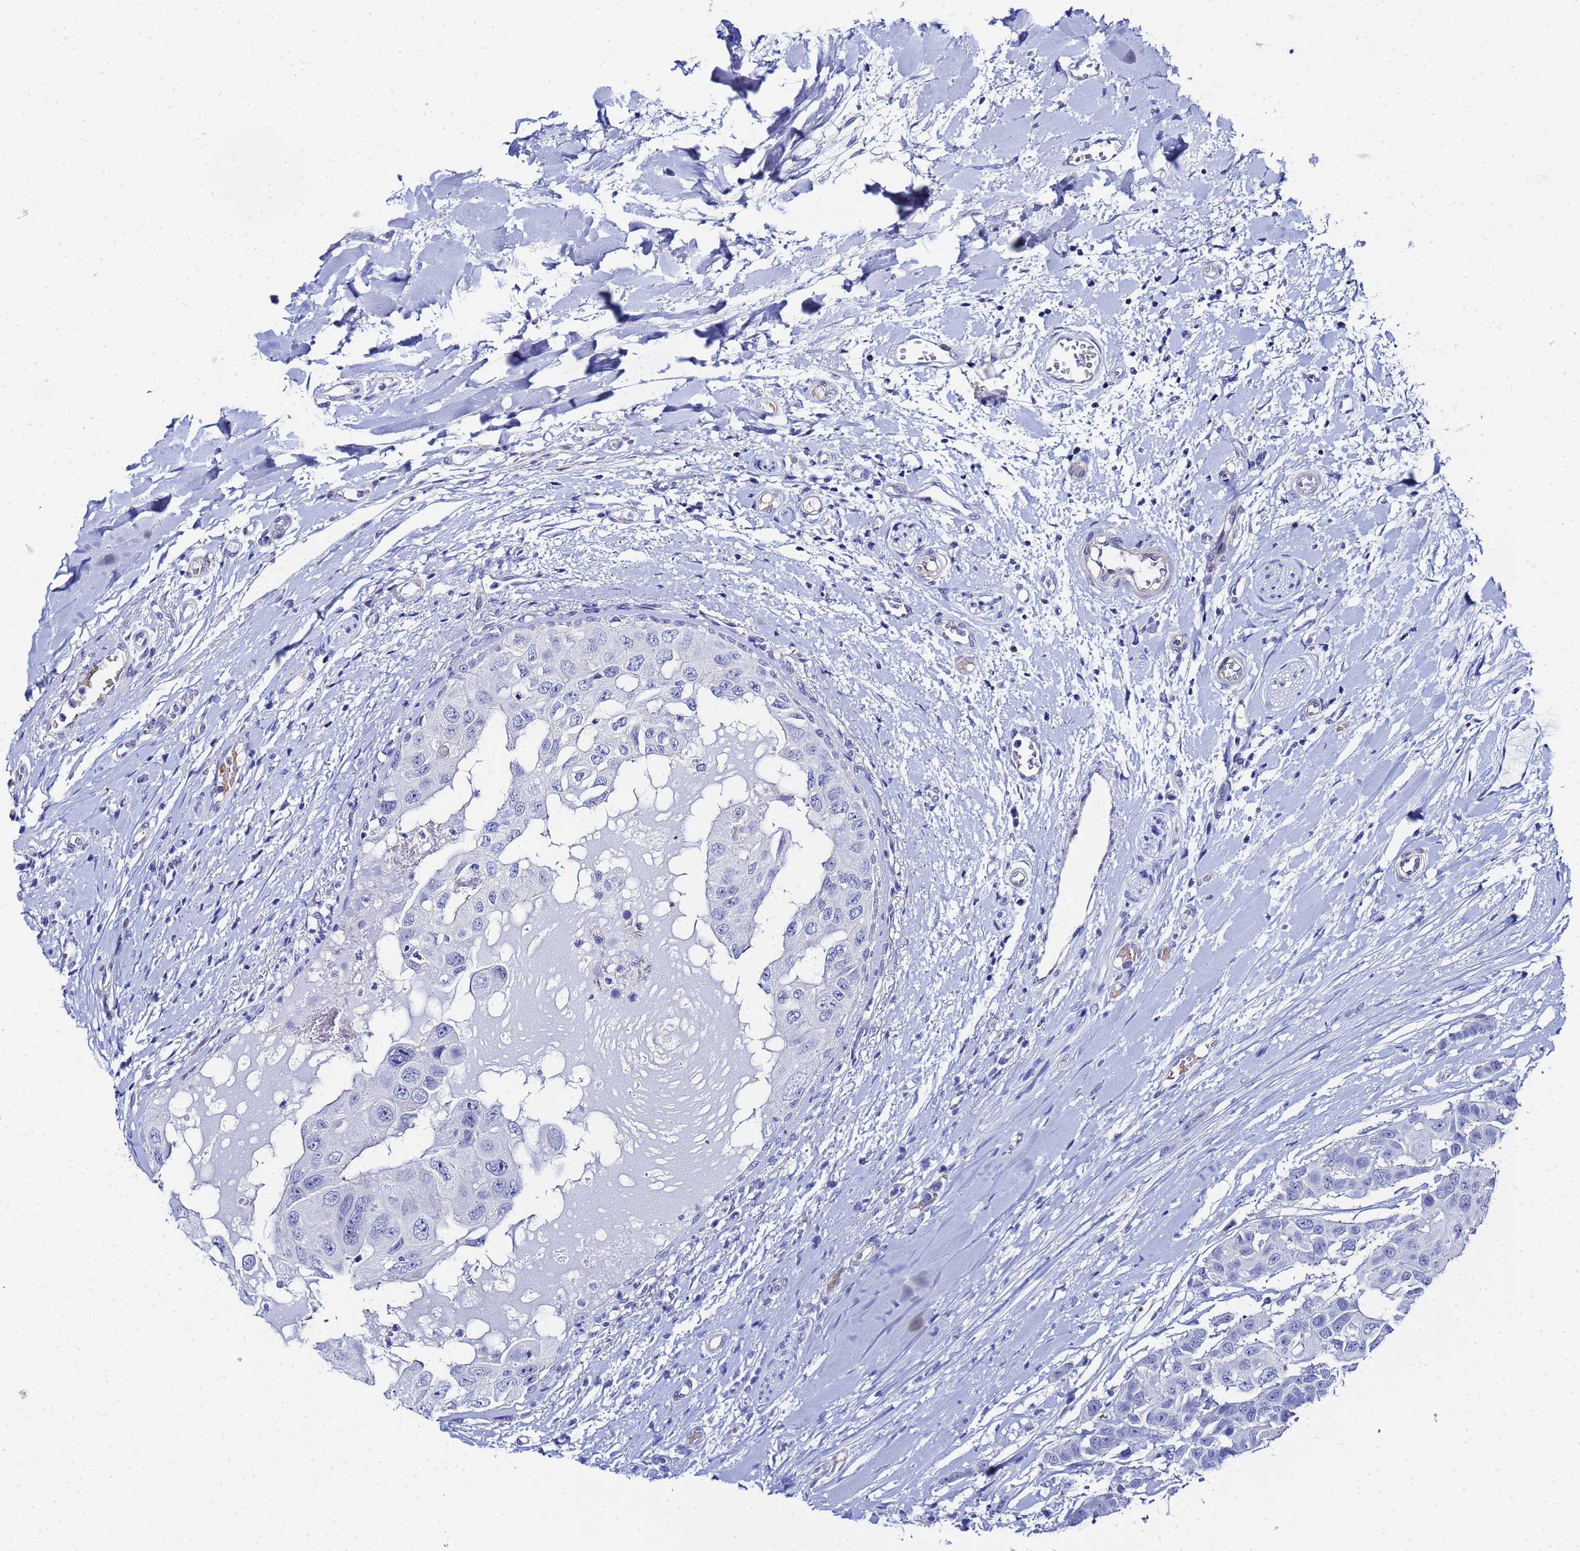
{"staining": {"intensity": "negative", "quantity": "none", "location": "none"}, "tissue": "head and neck cancer", "cell_type": "Tumor cells", "image_type": "cancer", "snomed": [{"axis": "morphology", "description": "Adenocarcinoma, NOS"}, {"axis": "morphology", "description": "Adenocarcinoma, metastatic, NOS"}, {"axis": "topography", "description": "Head-Neck"}], "caption": "High power microscopy histopathology image of an immunohistochemistry (IHC) image of head and neck cancer (adenocarcinoma), revealing no significant positivity in tumor cells.", "gene": "ZNF26", "patient": {"sex": "male", "age": 75}}